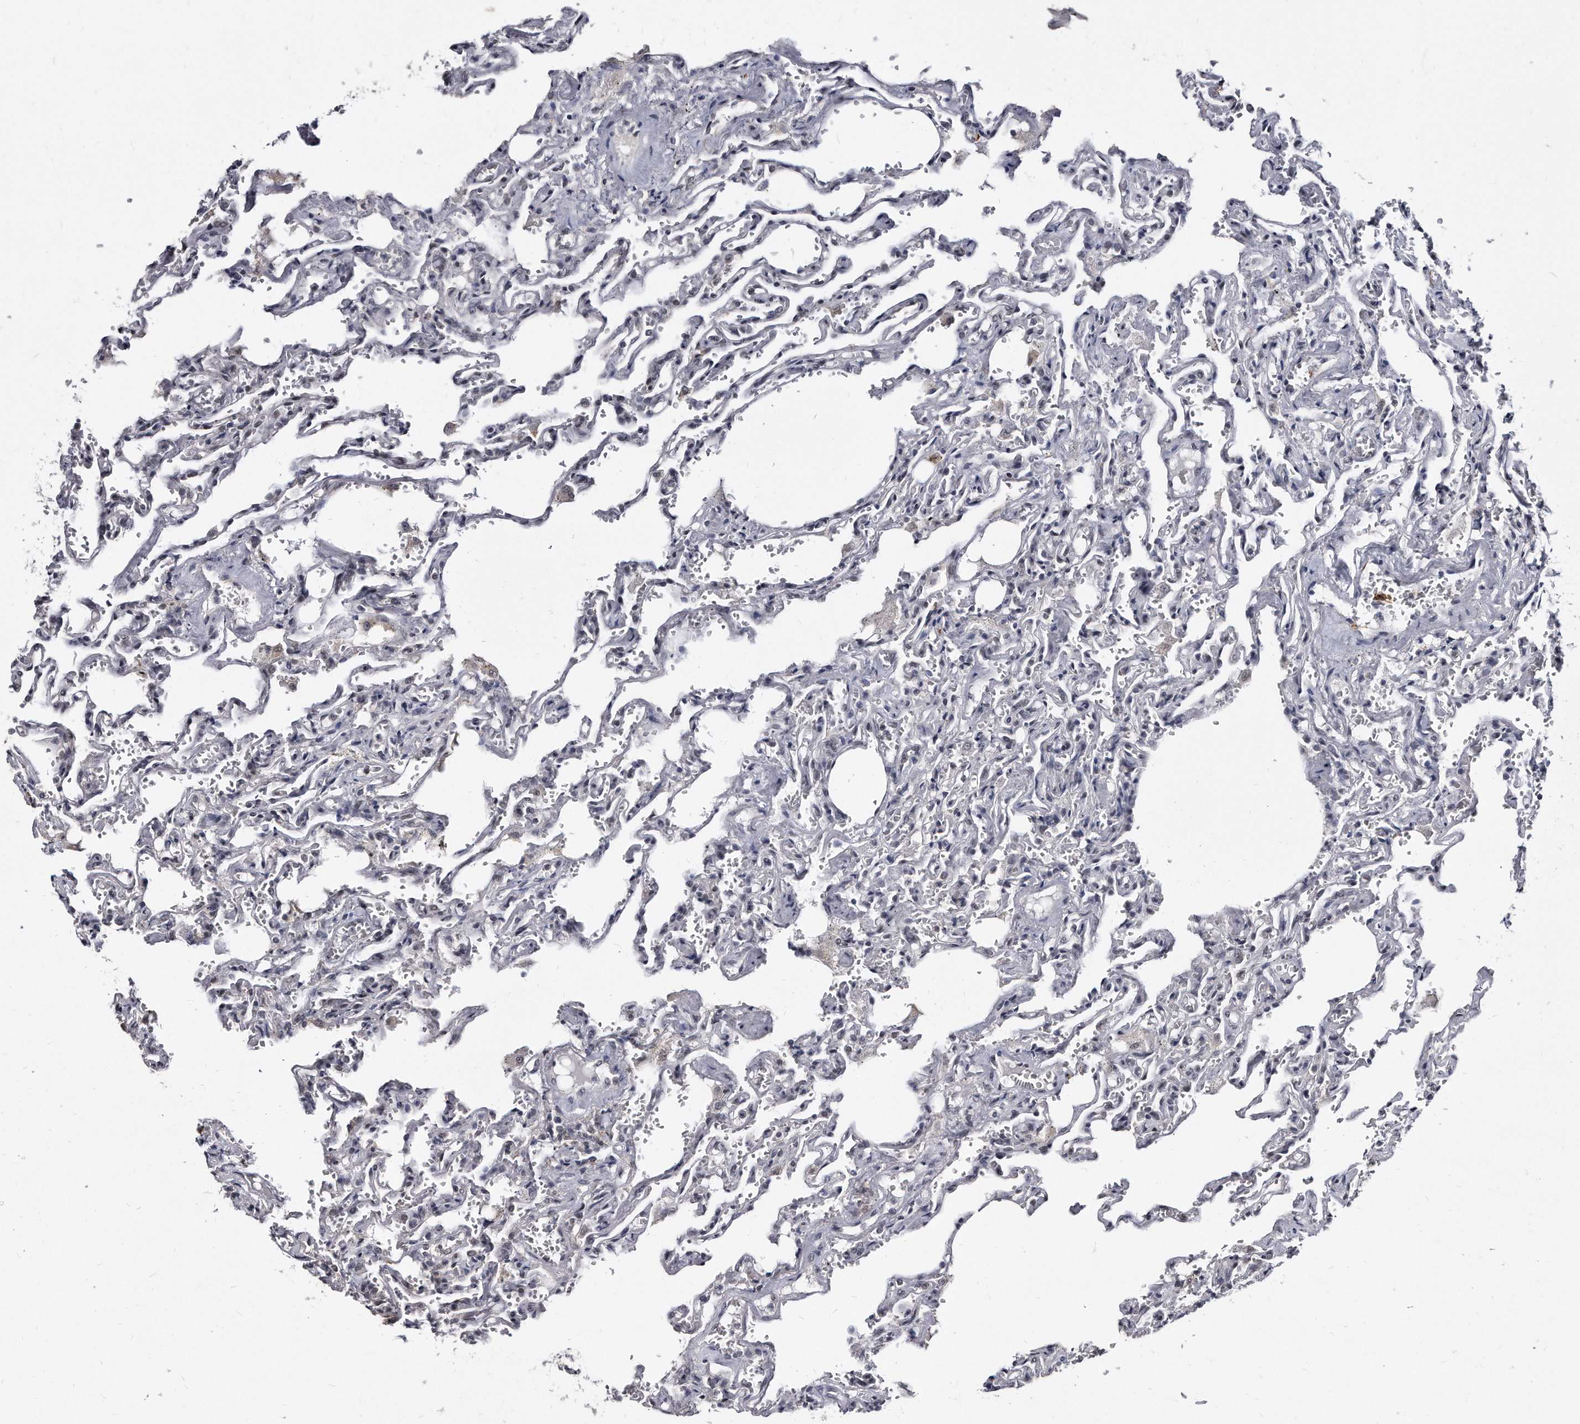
{"staining": {"intensity": "negative", "quantity": "none", "location": "none"}, "tissue": "lung", "cell_type": "Alveolar cells", "image_type": "normal", "snomed": [{"axis": "morphology", "description": "Normal tissue, NOS"}, {"axis": "topography", "description": "Lung"}], "caption": "A micrograph of human lung is negative for staining in alveolar cells. The staining is performed using DAB (3,3'-diaminobenzidine) brown chromogen with nuclei counter-stained in using hematoxylin.", "gene": "KLHDC3", "patient": {"sex": "male", "age": 21}}